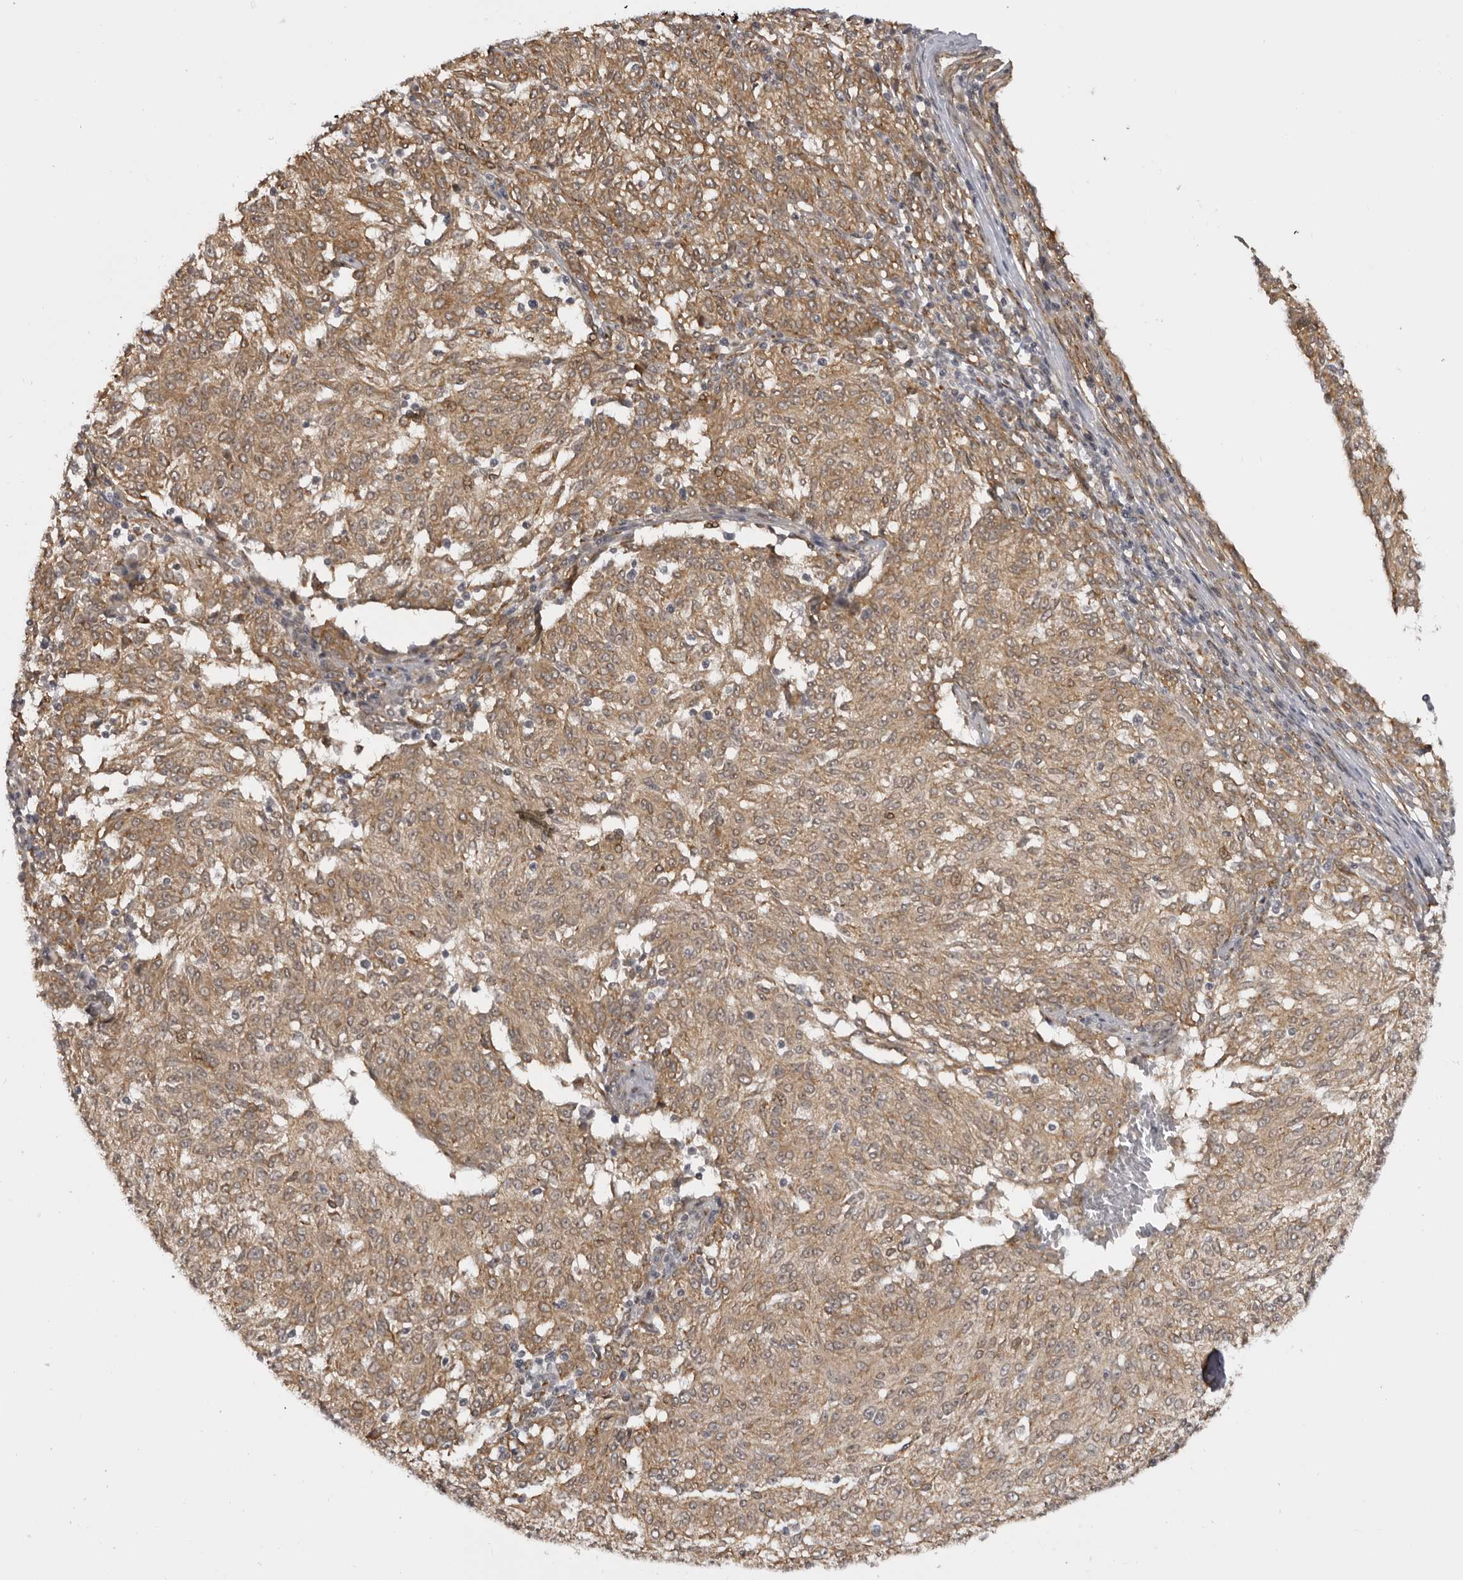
{"staining": {"intensity": "moderate", "quantity": ">75%", "location": "cytoplasmic/membranous"}, "tissue": "melanoma", "cell_type": "Tumor cells", "image_type": "cancer", "snomed": [{"axis": "morphology", "description": "Malignant melanoma, NOS"}, {"axis": "topography", "description": "Skin"}], "caption": "Protein expression analysis of human melanoma reveals moderate cytoplasmic/membranous staining in approximately >75% of tumor cells. (DAB = brown stain, brightfield microscopy at high magnification).", "gene": "DNAH14", "patient": {"sex": "female", "age": 72}}